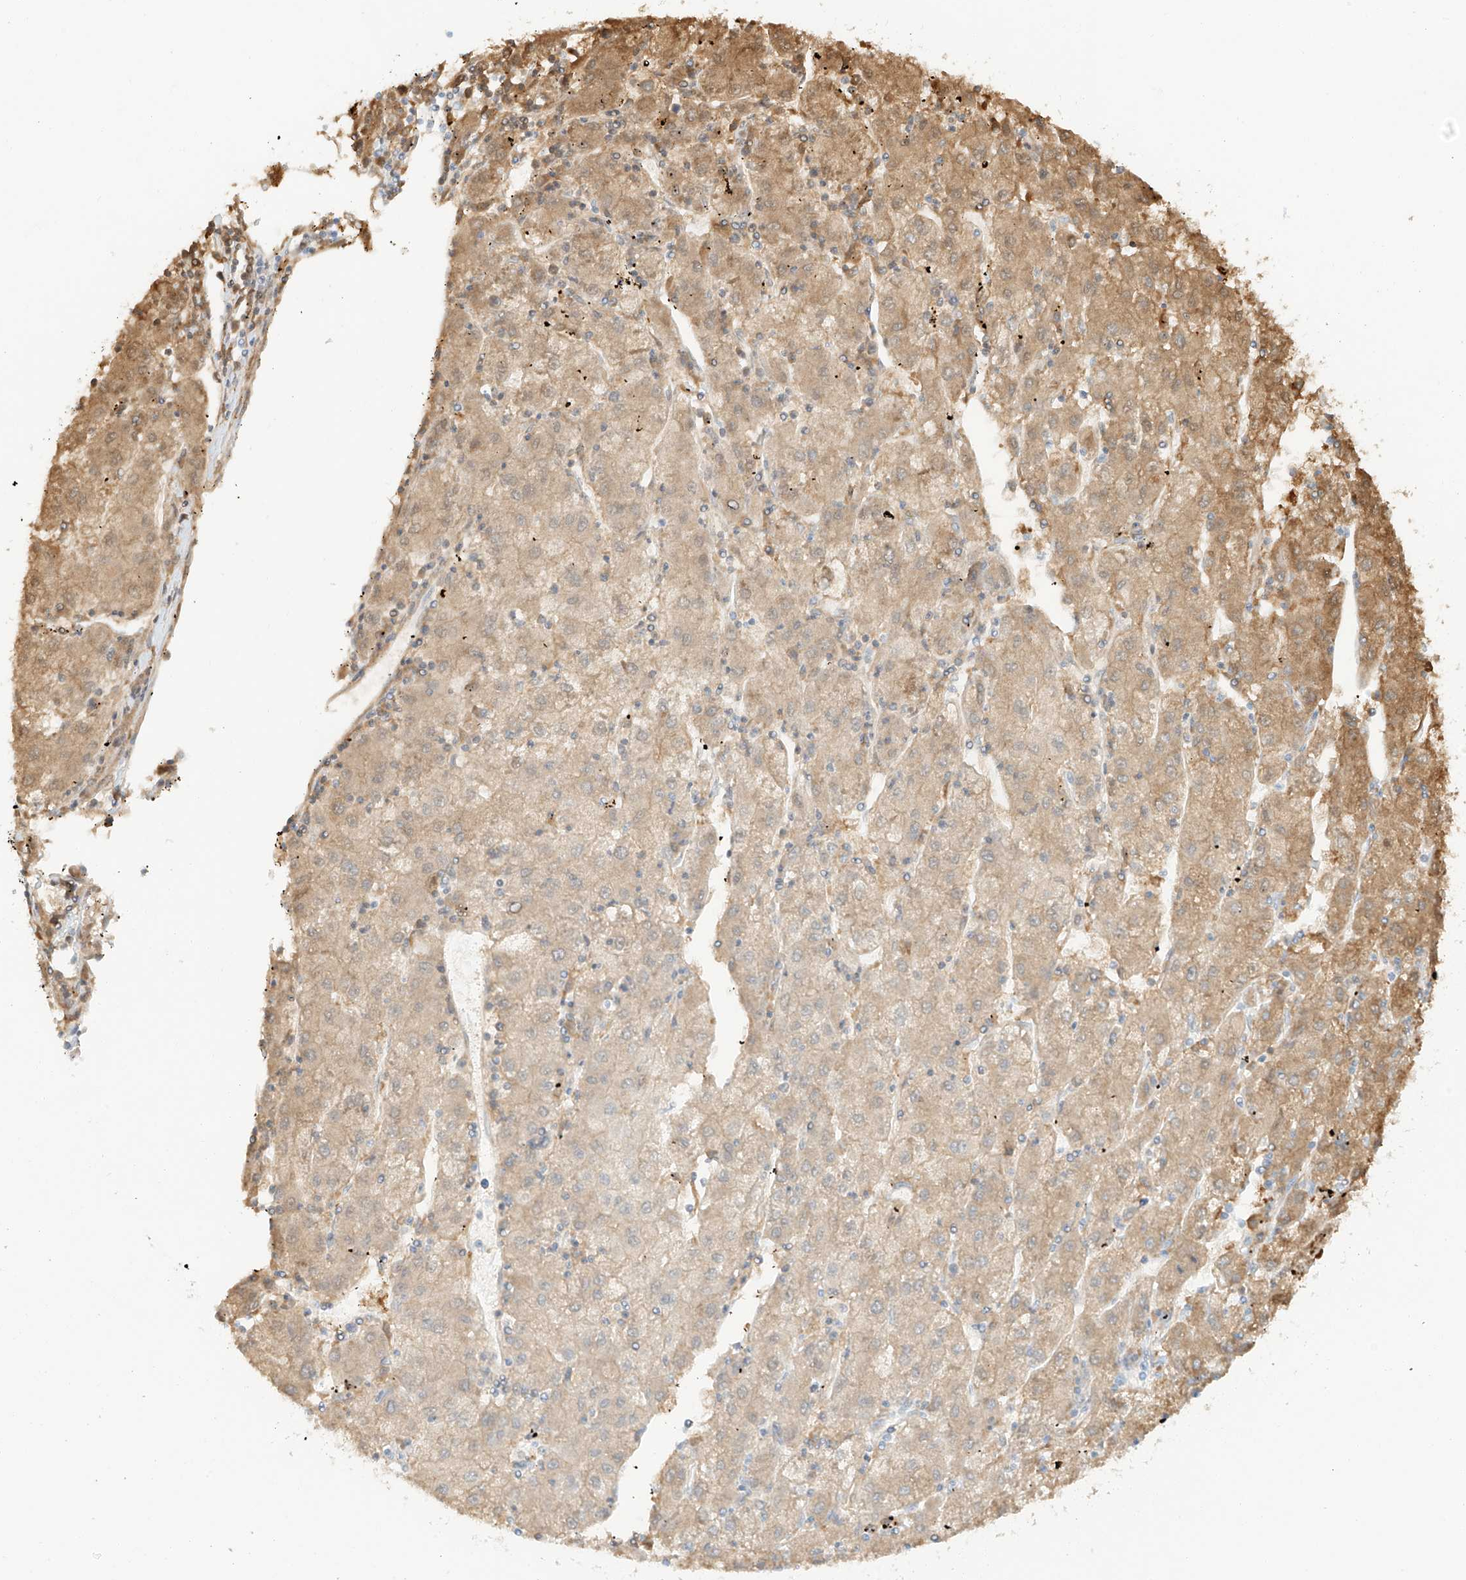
{"staining": {"intensity": "moderate", "quantity": "<25%", "location": "cytoplasmic/membranous"}, "tissue": "liver cancer", "cell_type": "Tumor cells", "image_type": "cancer", "snomed": [{"axis": "morphology", "description": "Carcinoma, Hepatocellular, NOS"}, {"axis": "topography", "description": "Liver"}], "caption": "The micrograph exhibits a brown stain indicating the presence of a protein in the cytoplasmic/membranous of tumor cells in liver hepatocellular carcinoma.", "gene": "UPK1B", "patient": {"sex": "male", "age": 72}}